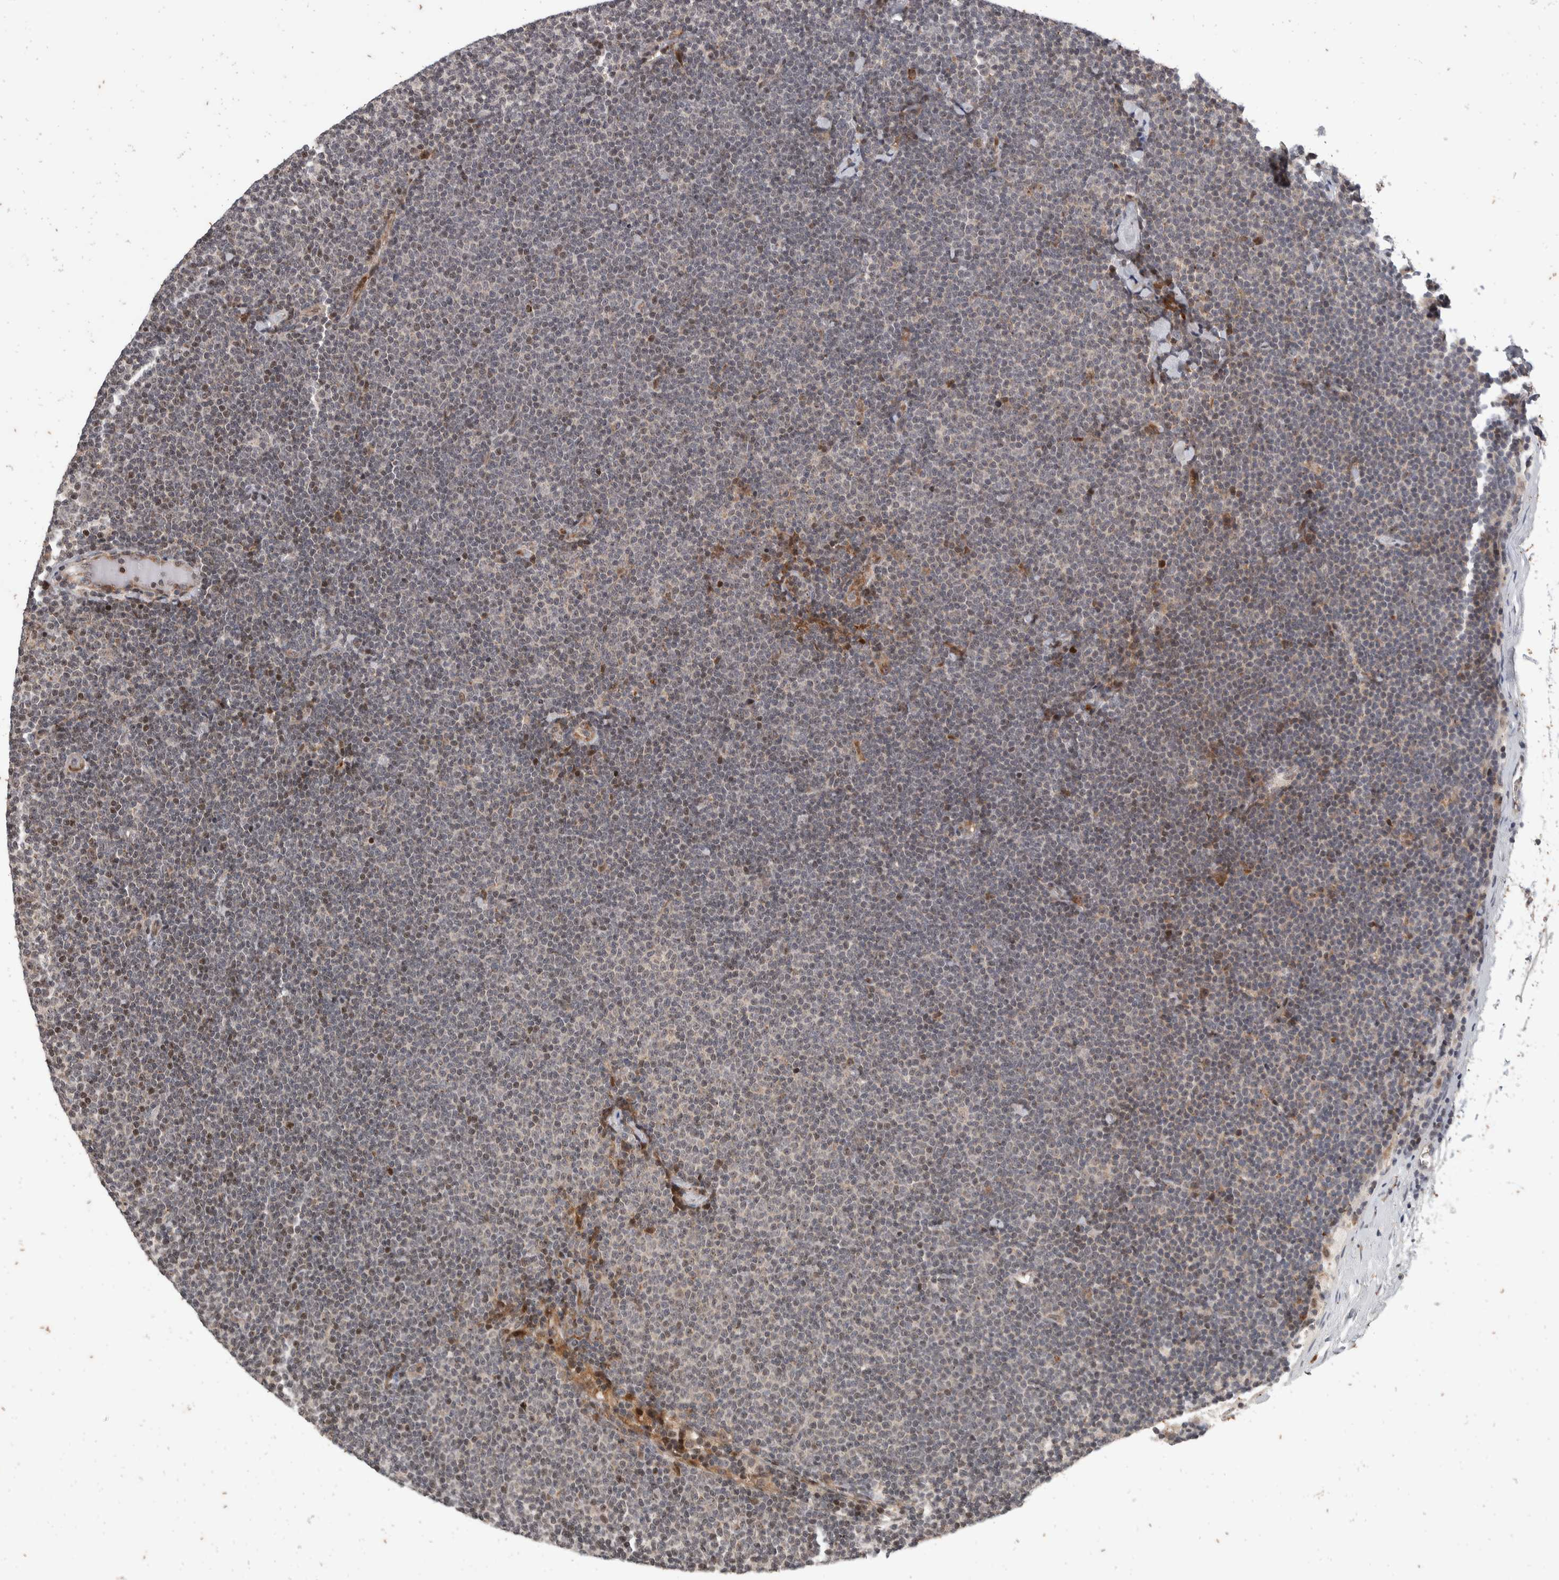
{"staining": {"intensity": "weak", "quantity": "25%-75%", "location": "nuclear"}, "tissue": "lymphoma", "cell_type": "Tumor cells", "image_type": "cancer", "snomed": [{"axis": "morphology", "description": "Malignant lymphoma, non-Hodgkin's type, Low grade"}, {"axis": "topography", "description": "Lymph node"}], "caption": "Weak nuclear positivity for a protein is appreciated in approximately 25%-75% of tumor cells of low-grade malignant lymphoma, non-Hodgkin's type using immunohistochemistry.", "gene": "ATXN7L1", "patient": {"sex": "female", "age": 53}}